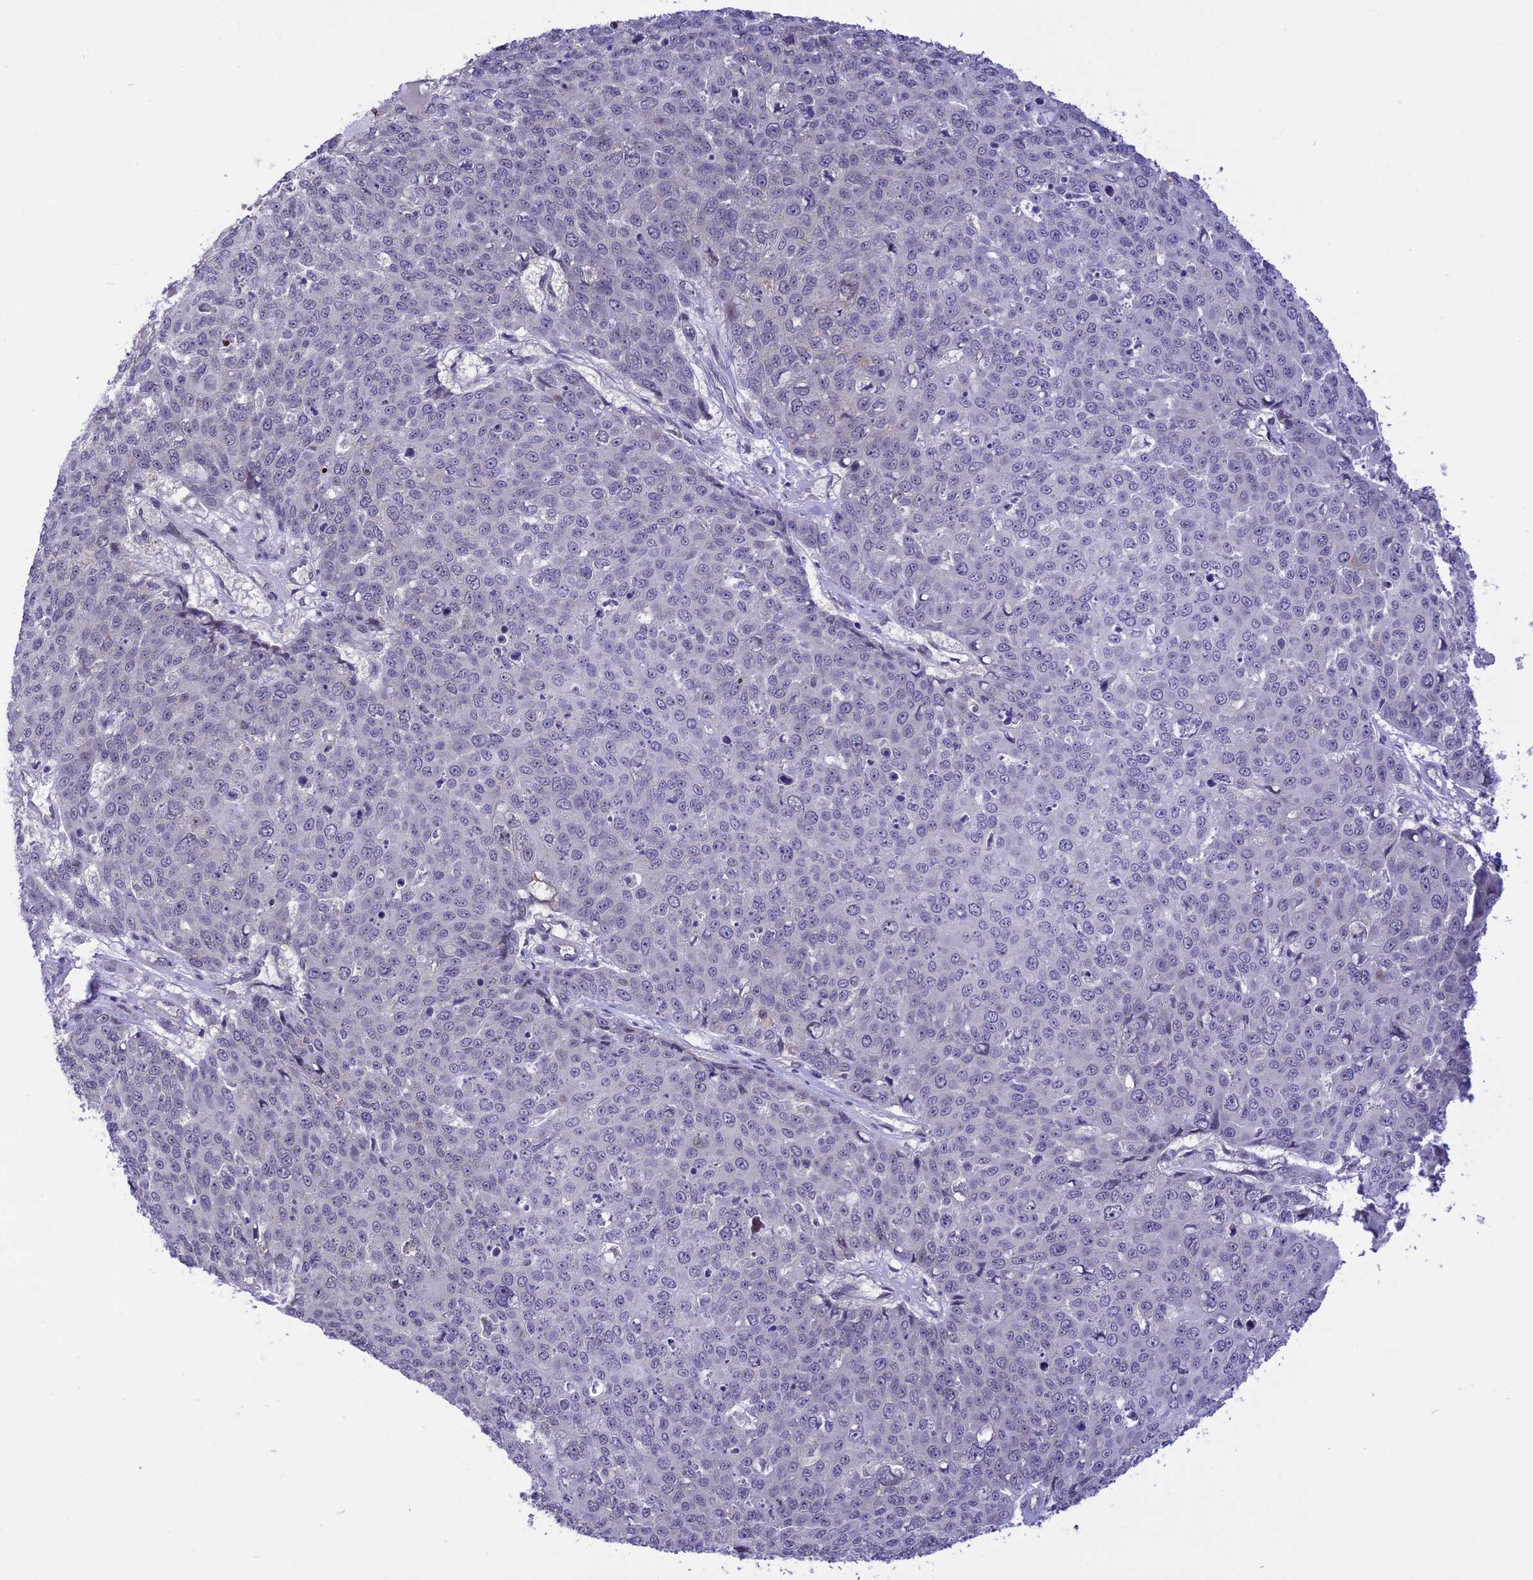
{"staining": {"intensity": "negative", "quantity": "none", "location": "none"}, "tissue": "skin cancer", "cell_type": "Tumor cells", "image_type": "cancer", "snomed": [{"axis": "morphology", "description": "Squamous cell carcinoma, NOS"}, {"axis": "topography", "description": "Skin"}], "caption": "Protein analysis of skin cancer demonstrates no significant positivity in tumor cells.", "gene": "ZNF837", "patient": {"sex": "male", "age": 71}}